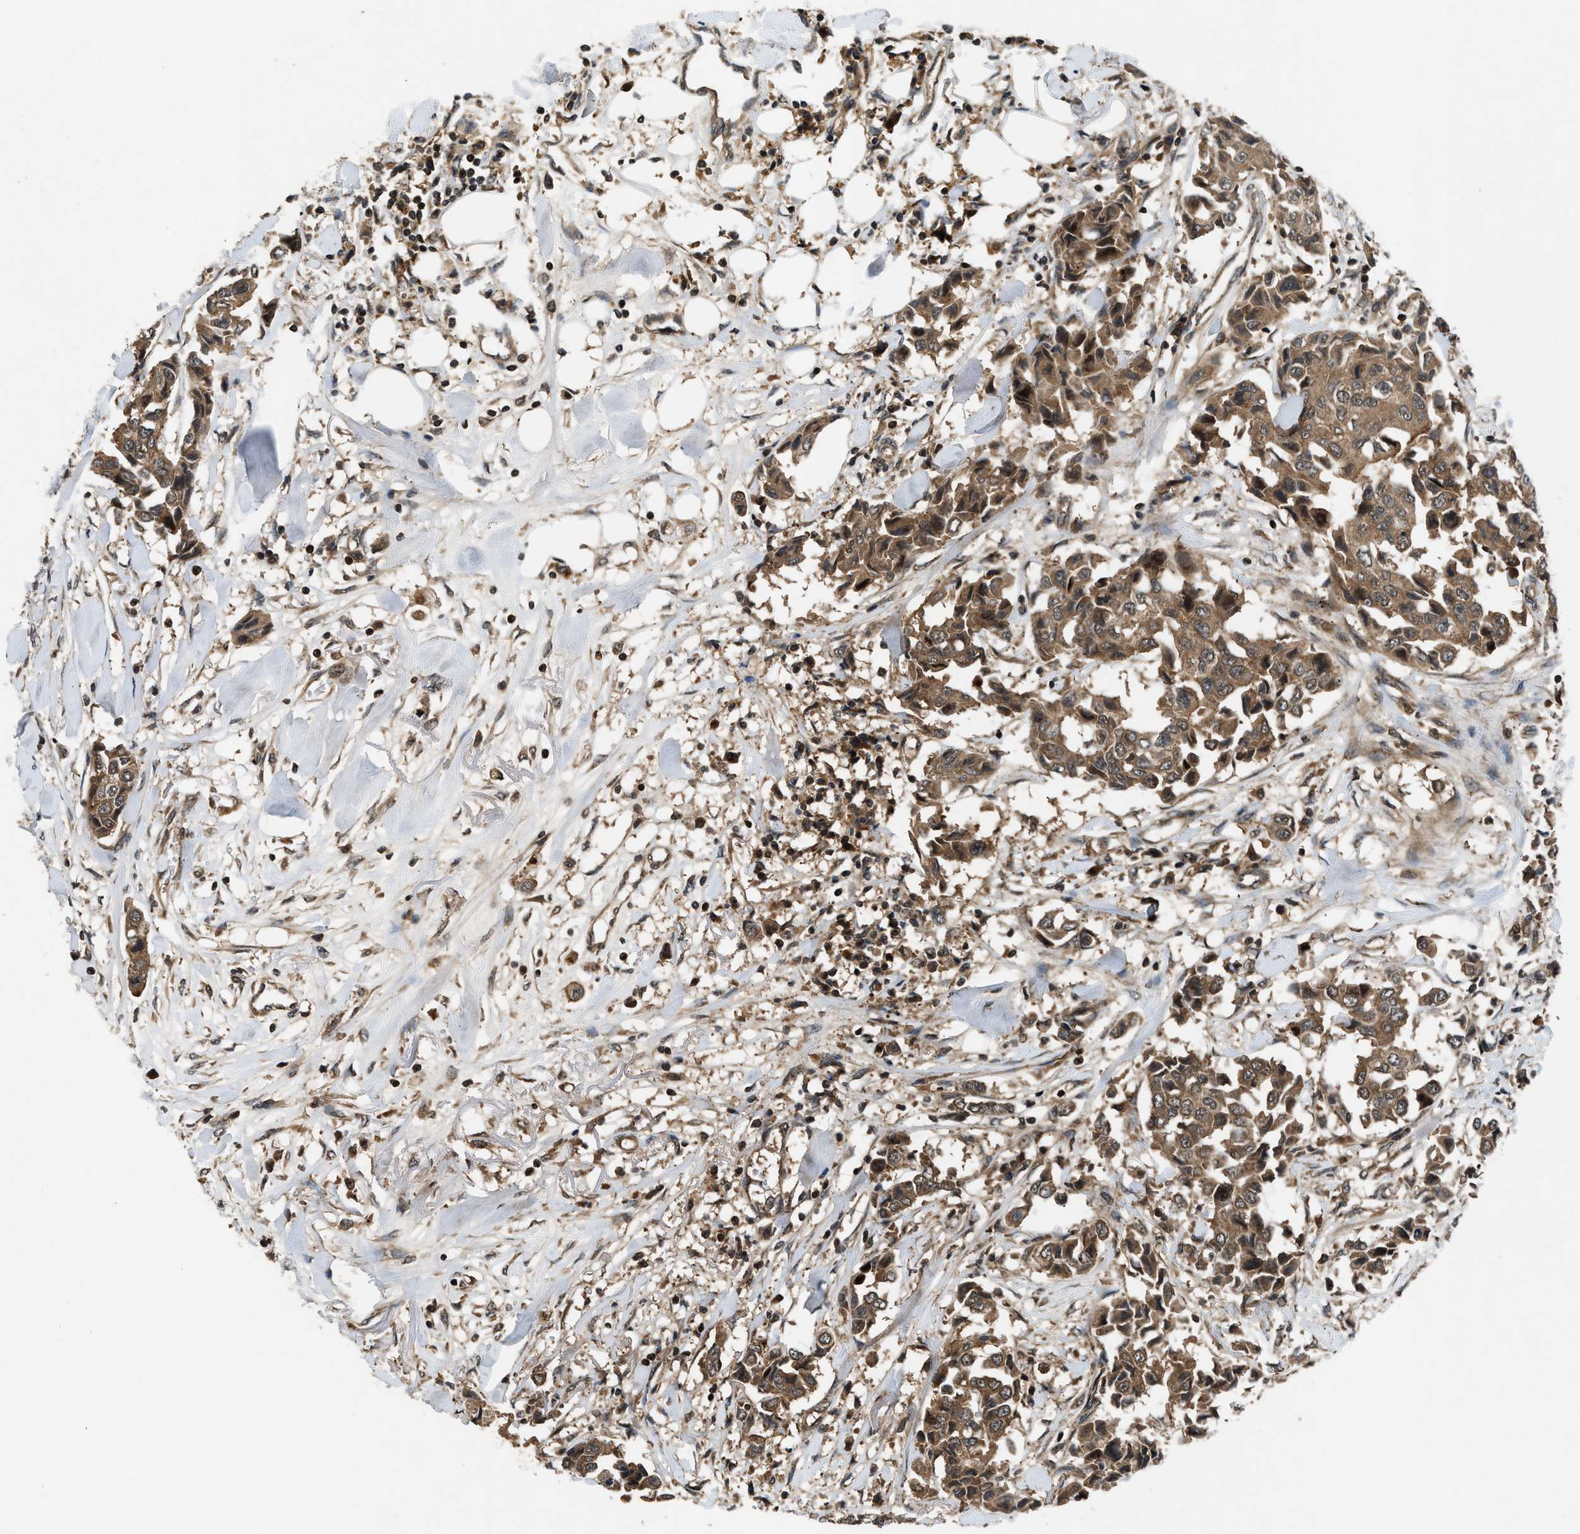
{"staining": {"intensity": "moderate", "quantity": ">75%", "location": "cytoplasmic/membranous"}, "tissue": "breast cancer", "cell_type": "Tumor cells", "image_type": "cancer", "snomed": [{"axis": "morphology", "description": "Duct carcinoma"}, {"axis": "topography", "description": "Breast"}], "caption": "Moderate cytoplasmic/membranous positivity for a protein is present in about >75% of tumor cells of breast cancer using IHC.", "gene": "RPS6KB1", "patient": {"sex": "female", "age": 80}}